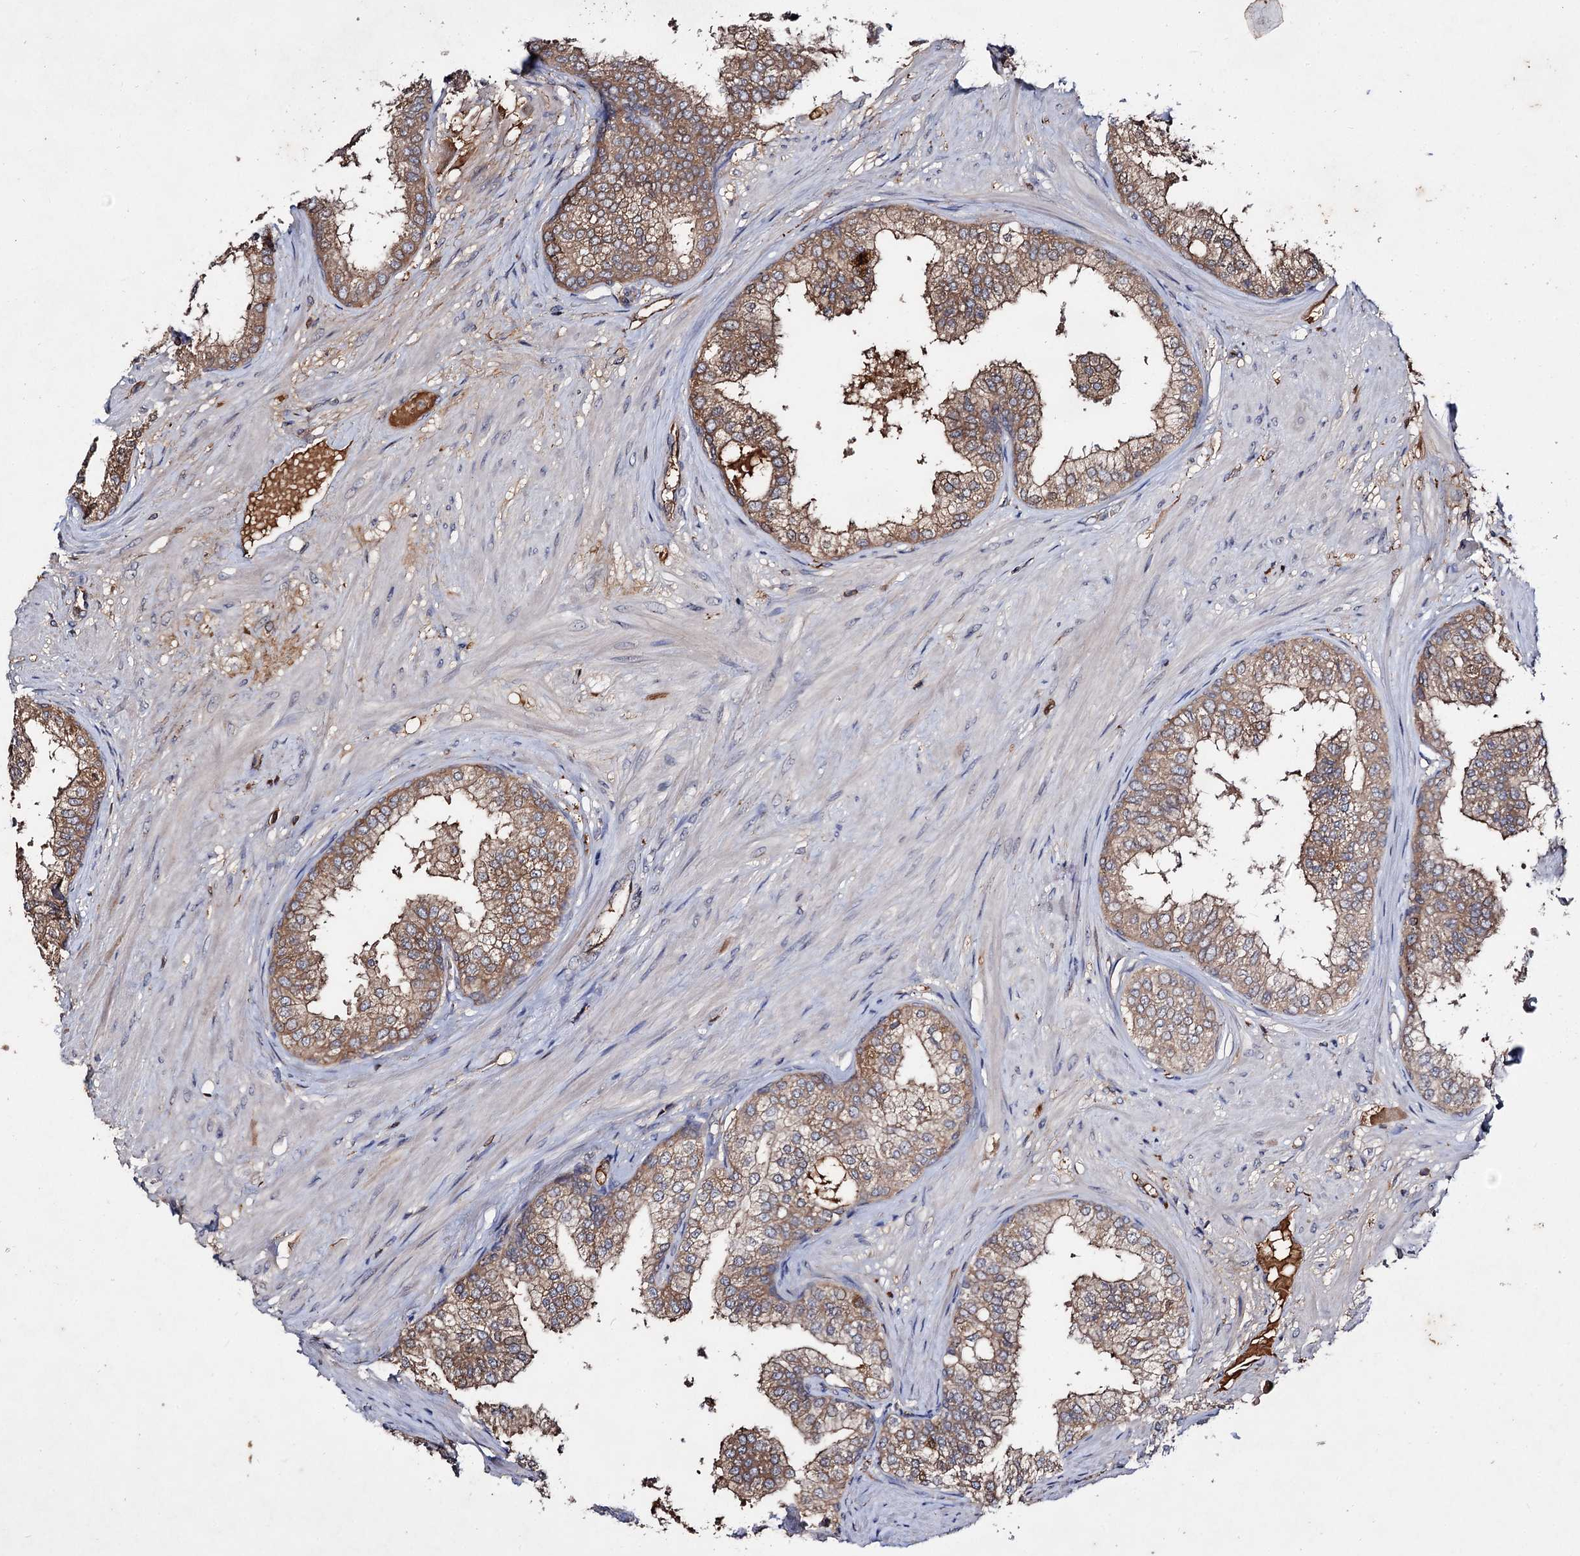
{"staining": {"intensity": "strong", "quantity": "25%-75%", "location": "cytoplasmic/membranous"}, "tissue": "prostate", "cell_type": "Glandular cells", "image_type": "normal", "snomed": [{"axis": "morphology", "description": "Normal tissue, NOS"}, {"axis": "topography", "description": "Prostate"}], "caption": "High-power microscopy captured an immunohistochemistry micrograph of normal prostate, revealing strong cytoplasmic/membranous positivity in approximately 25%-75% of glandular cells. Using DAB (3,3'-diaminobenzidine) (brown) and hematoxylin (blue) stains, captured at high magnification using brightfield microscopy.", "gene": "ARFIP2", "patient": {"sex": "male", "age": 60}}